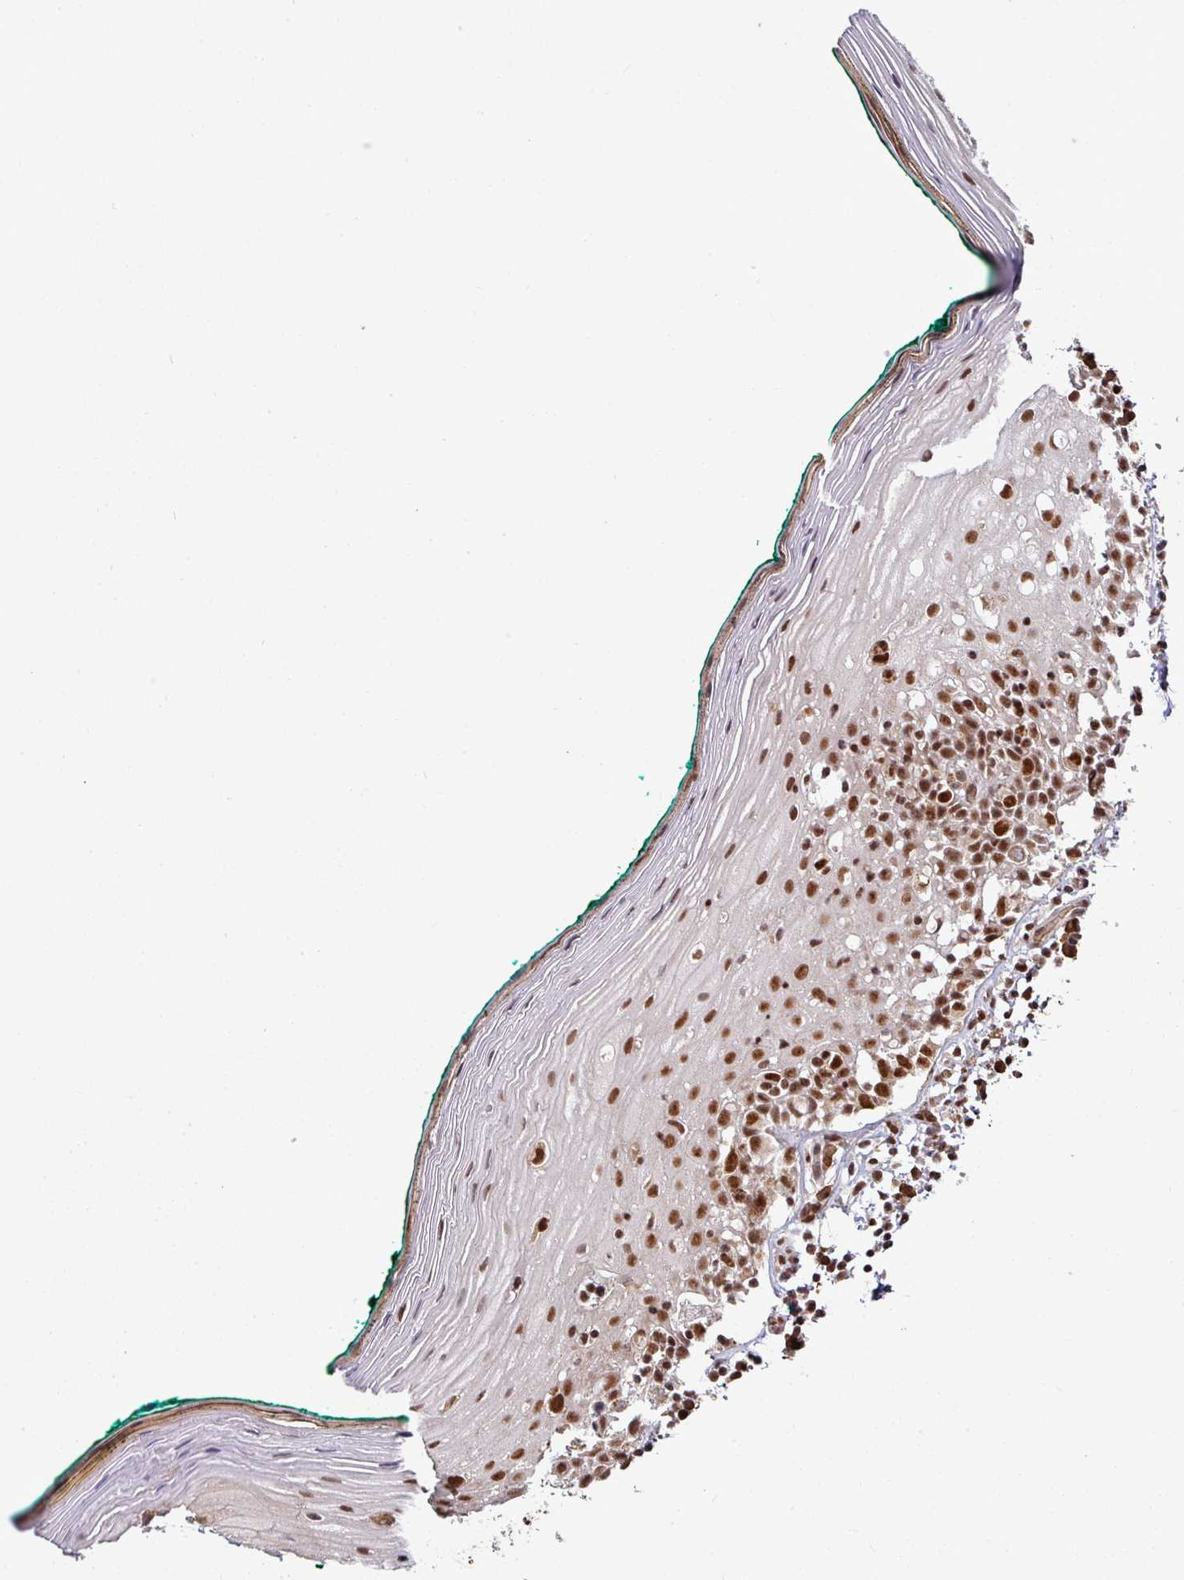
{"staining": {"intensity": "strong", "quantity": ">75%", "location": "nuclear"}, "tissue": "oral mucosa", "cell_type": "Squamous epithelial cells", "image_type": "normal", "snomed": [{"axis": "morphology", "description": "Normal tissue, NOS"}, {"axis": "topography", "description": "Oral tissue"}], "caption": "A micrograph of oral mucosa stained for a protein reveals strong nuclear brown staining in squamous epithelial cells.", "gene": "PHF23", "patient": {"sex": "female", "age": 83}}